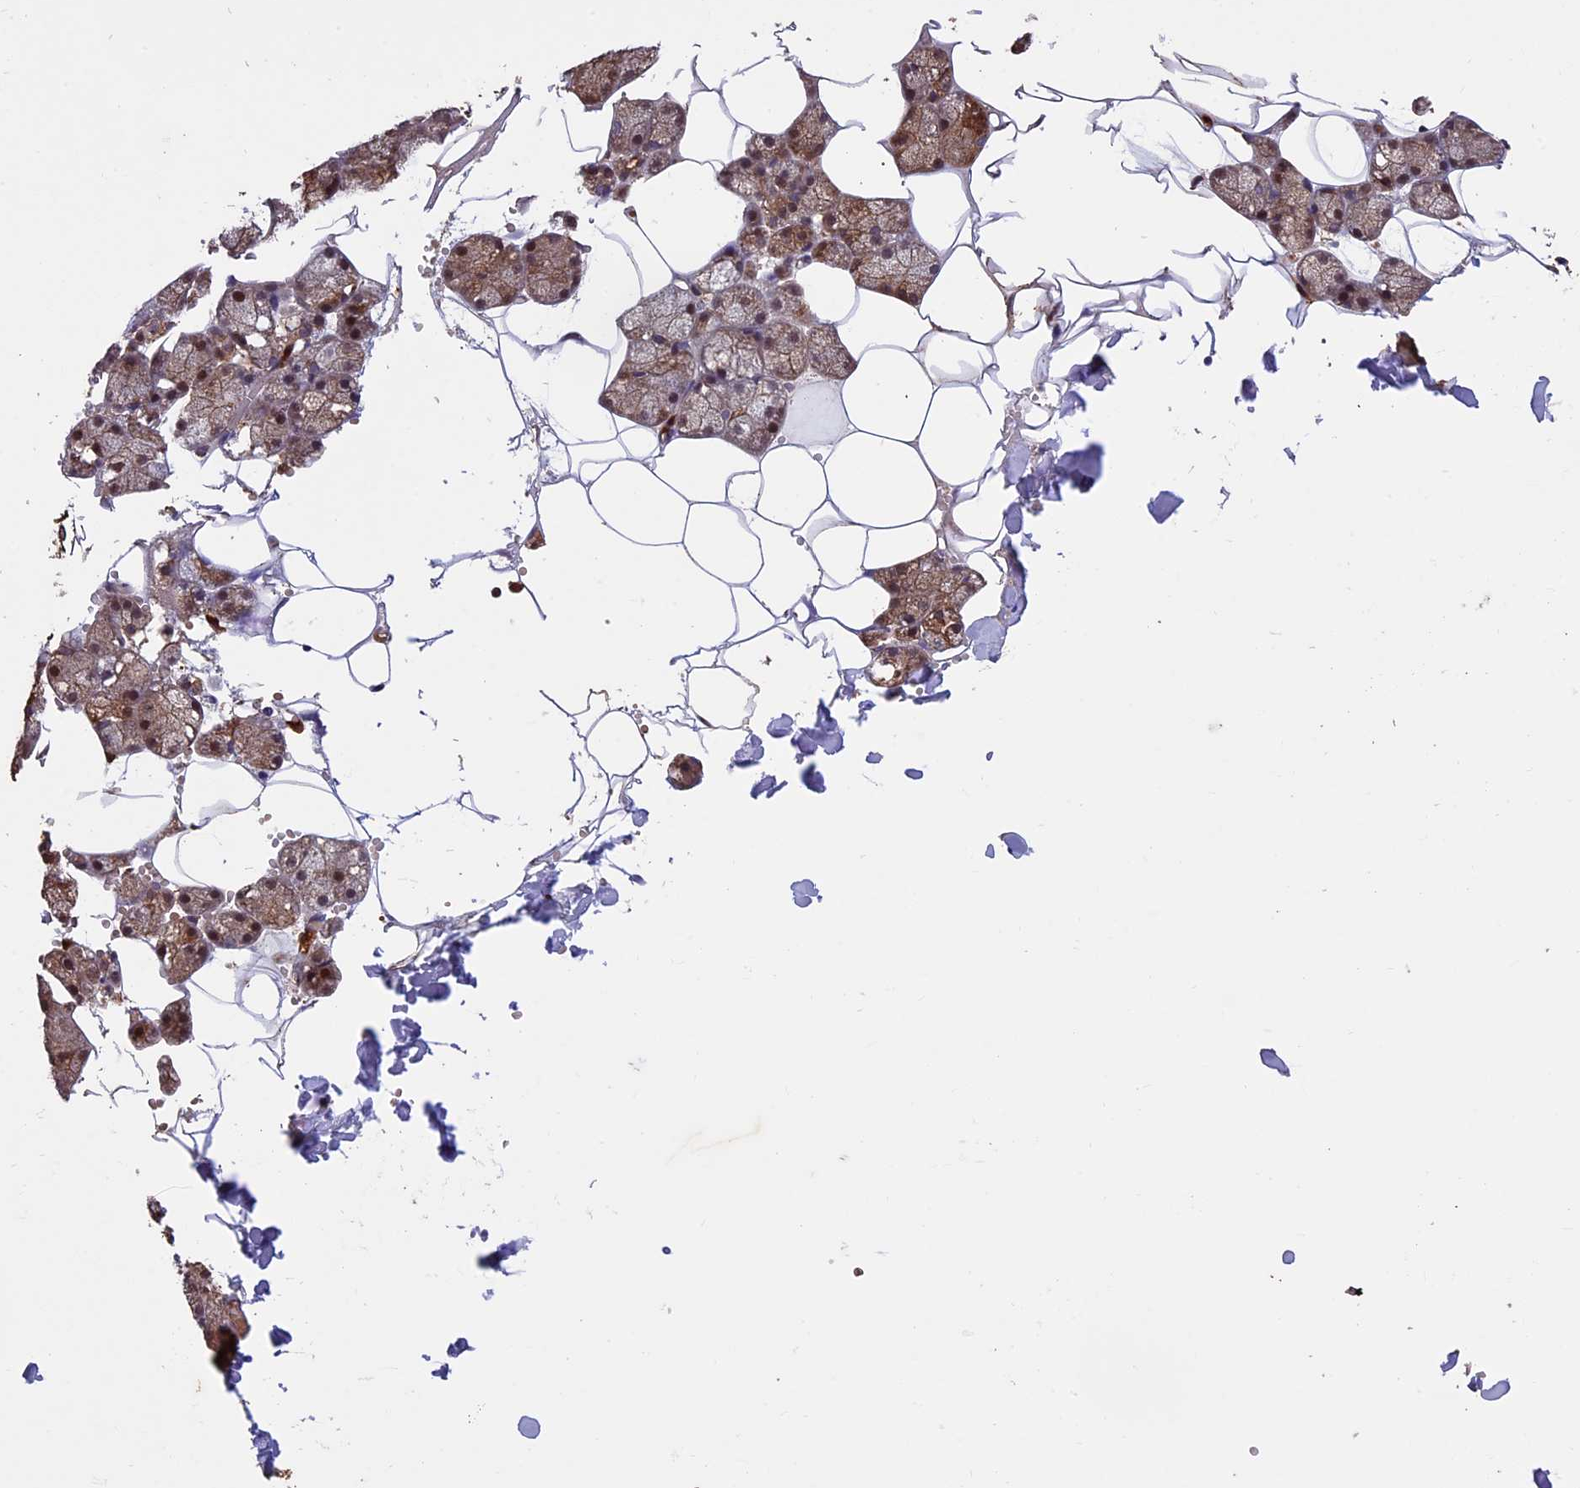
{"staining": {"intensity": "moderate", "quantity": ">75%", "location": "cytoplasmic/membranous"}, "tissue": "salivary gland", "cell_type": "Glandular cells", "image_type": "normal", "snomed": [{"axis": "morphology", "description": "Normal tissue, NOS"}, {"axis": "topography", "description": "Salivary gland"}], "caption": "Brown immunohistochemical staining in normal salivary gland reveals moderate cytoplasmic/membranous staining in about >75% of glandular cells. (DAB (3,3'-diaminobenzidine) IHC, brown staining for protein, blue staining for nuclei).", "gene": "PKD2L2", "patient": {"sex": "male", "age": 62}}